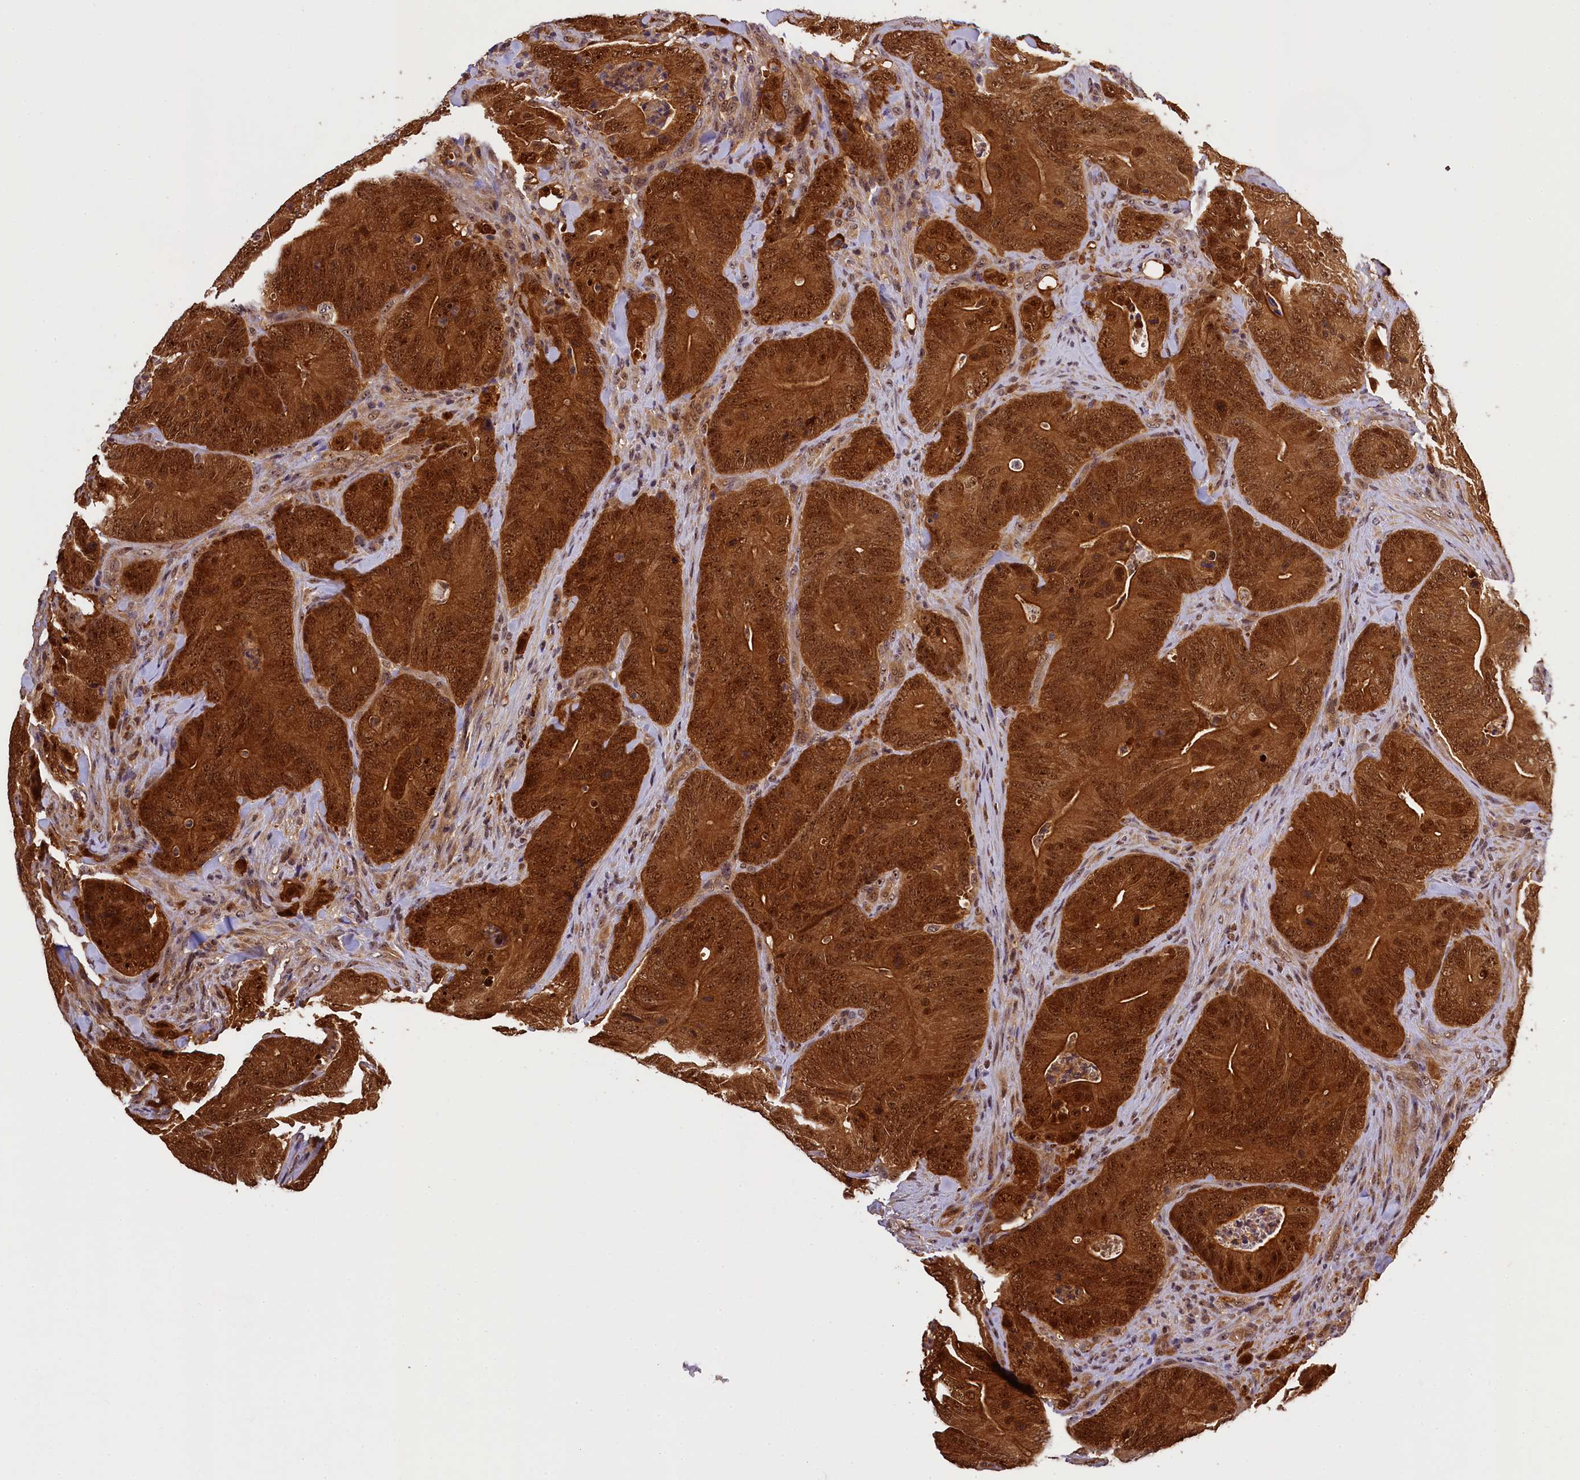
{"staining": {"intensity": "strong", "quantity": ">75%", "location": "cytoplasmic/membranous,nuclear"}, "tissue": "colorectal cancer", "cell_type": "Tumor cells", "image_type": "cancer", "snomed": [{"axis": "morphology", "description": "Normal tissue, NOS"}, {"axis": "topography", "description": "Colon"}], "caption": "Colorectal cancer stained with a brown dye exhibits strong cytoplasmic/membranous and nuclear positive positivity in approximately >75% of tumor cells.", "gene": "EIF6", "patient": {"sex": "female", "age": 82}}